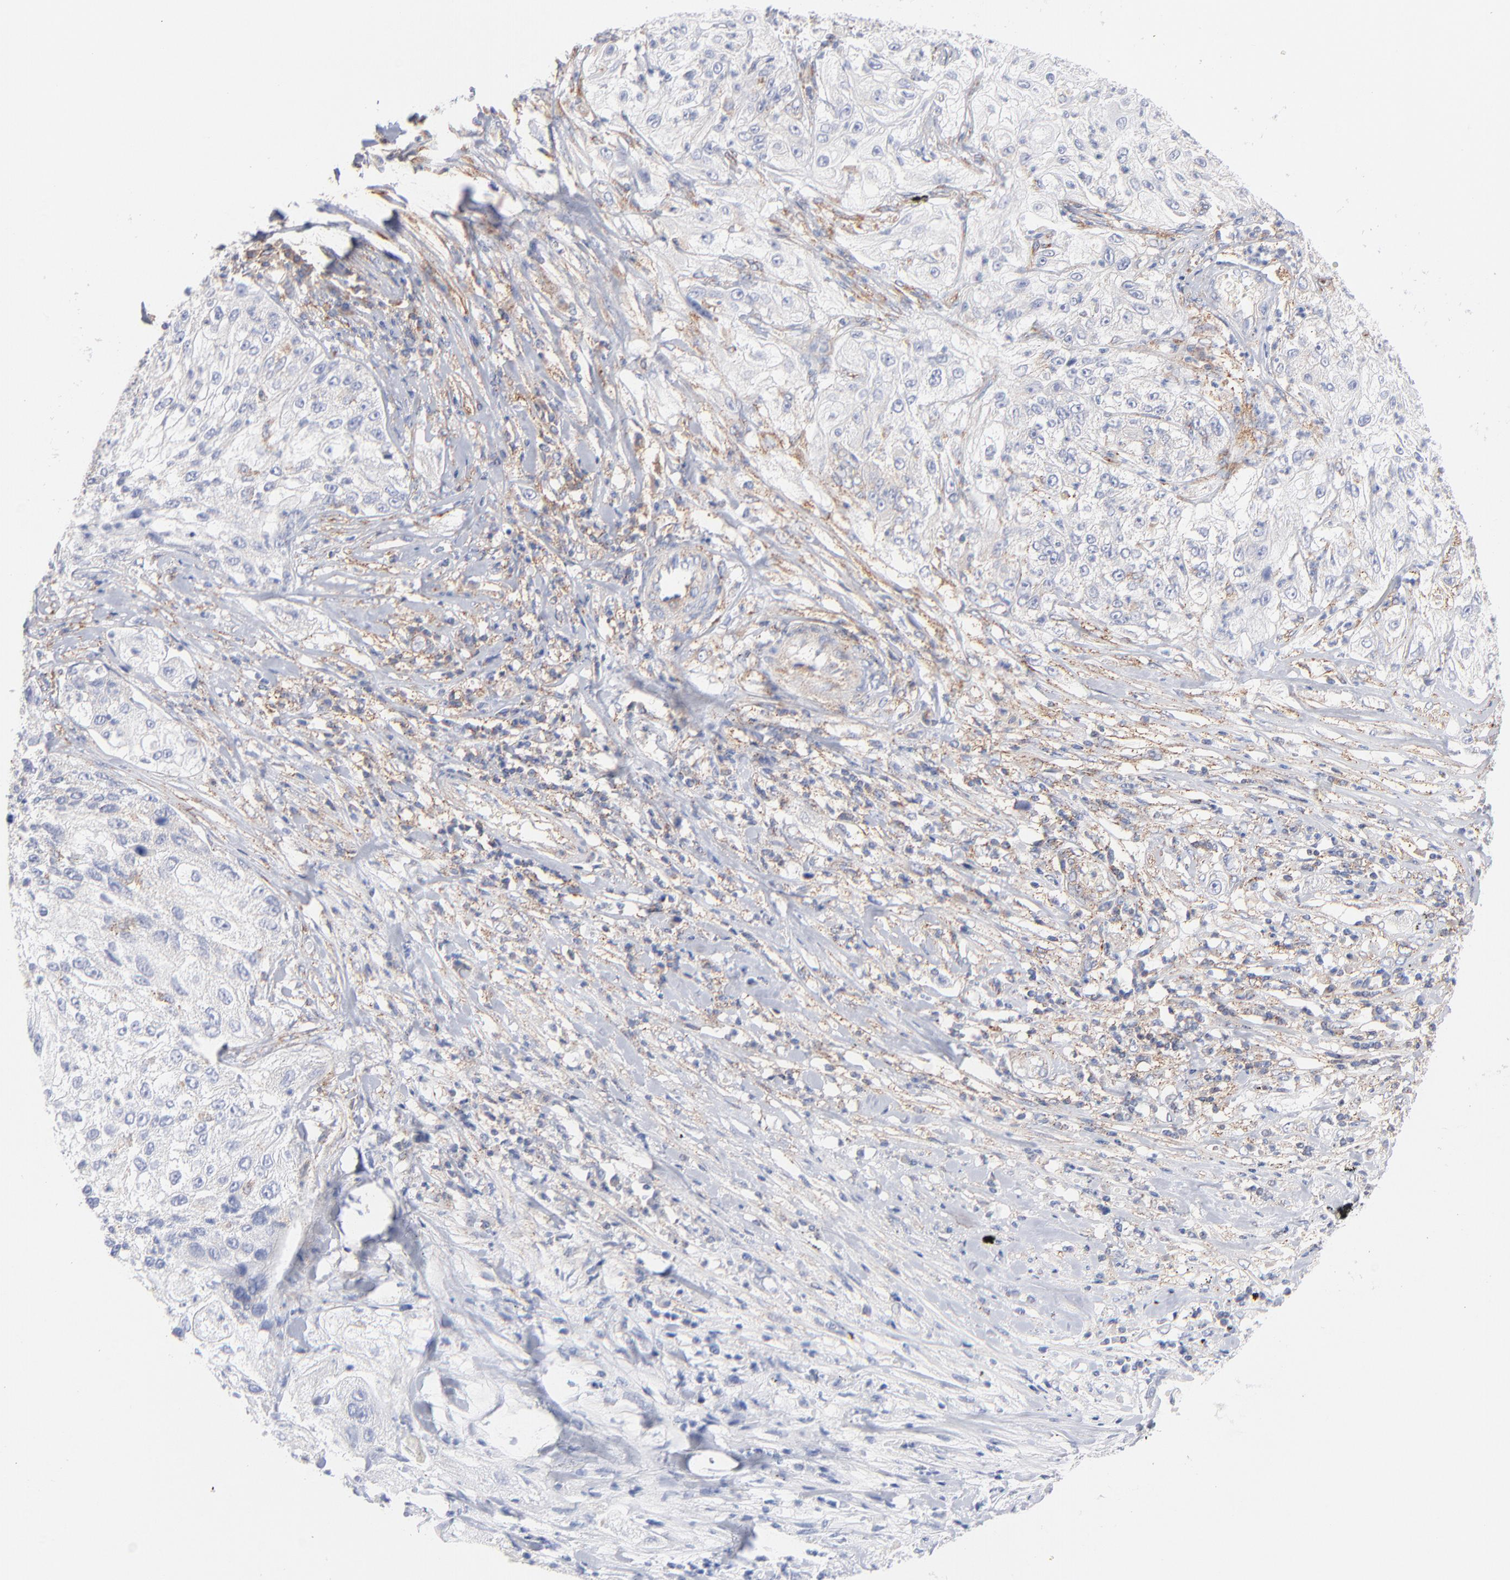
{"staining": {"intensity": "negative", "quantity": "none", "location": "none"}, "tissue": "lung cancer", "cell_type": "Tumor cells", "image_type": "cancer", "snomed": [{"axis": "morphology", "description": "Inflammation, NOS"}, {"axis": "morphology", "description": "Squamous cell carcinoma, NOS"}, {"axis": "topography", "description": "Lymph node"}, {"axis": "topography", "description": "Soft tissue"}, {"axis": "topography", "description": "Lung"}], "caption": "Squamous cell carcinoma (lung) stained for a protein using immunohistochemistry shows no expression tumor cells.", "gene": "SEPTIN6", "patient": {"sex": "male", "age": 66}}